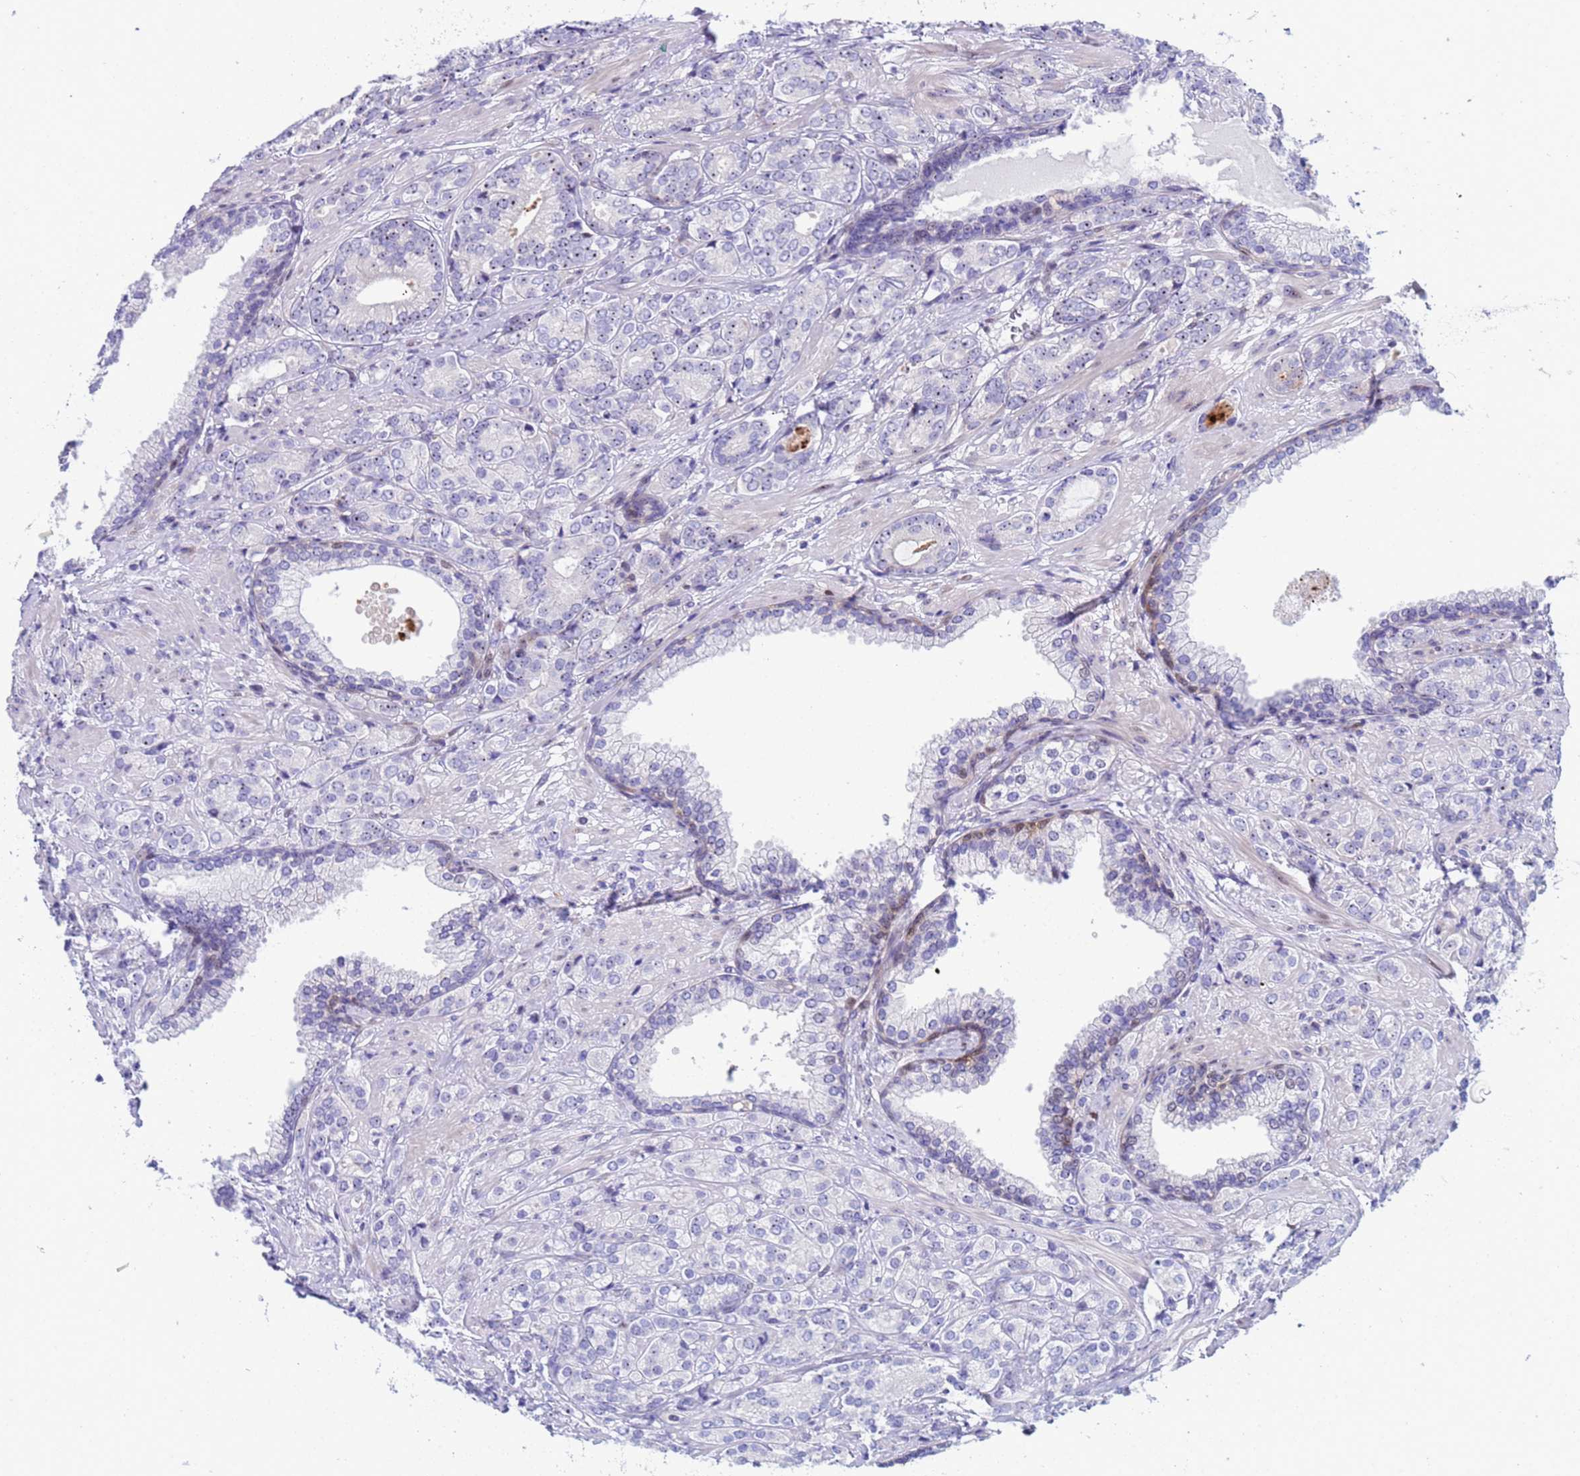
{"staining": {"intensity": "negative", "quantity": "none", "location": "none"}, "tissue": "prostate cancer", "cell_type": "Tumor cells", "image_type": "cancer", "snomed": [{"axis": "morphology", "description": "Adenocarcinoma, High grade"}, {"axis": "topography", "description": "Prostate"}], "caption": "IHC photomicrograph of neoplastic tissue: high-grade adenocarcinoma (prostate) stained with DAB (3,3'-diaminobenzidine) reveals no significant protein staining in tumor cells.", "gene": "POP5", "patient": {"sex": "male", "age": 60}}